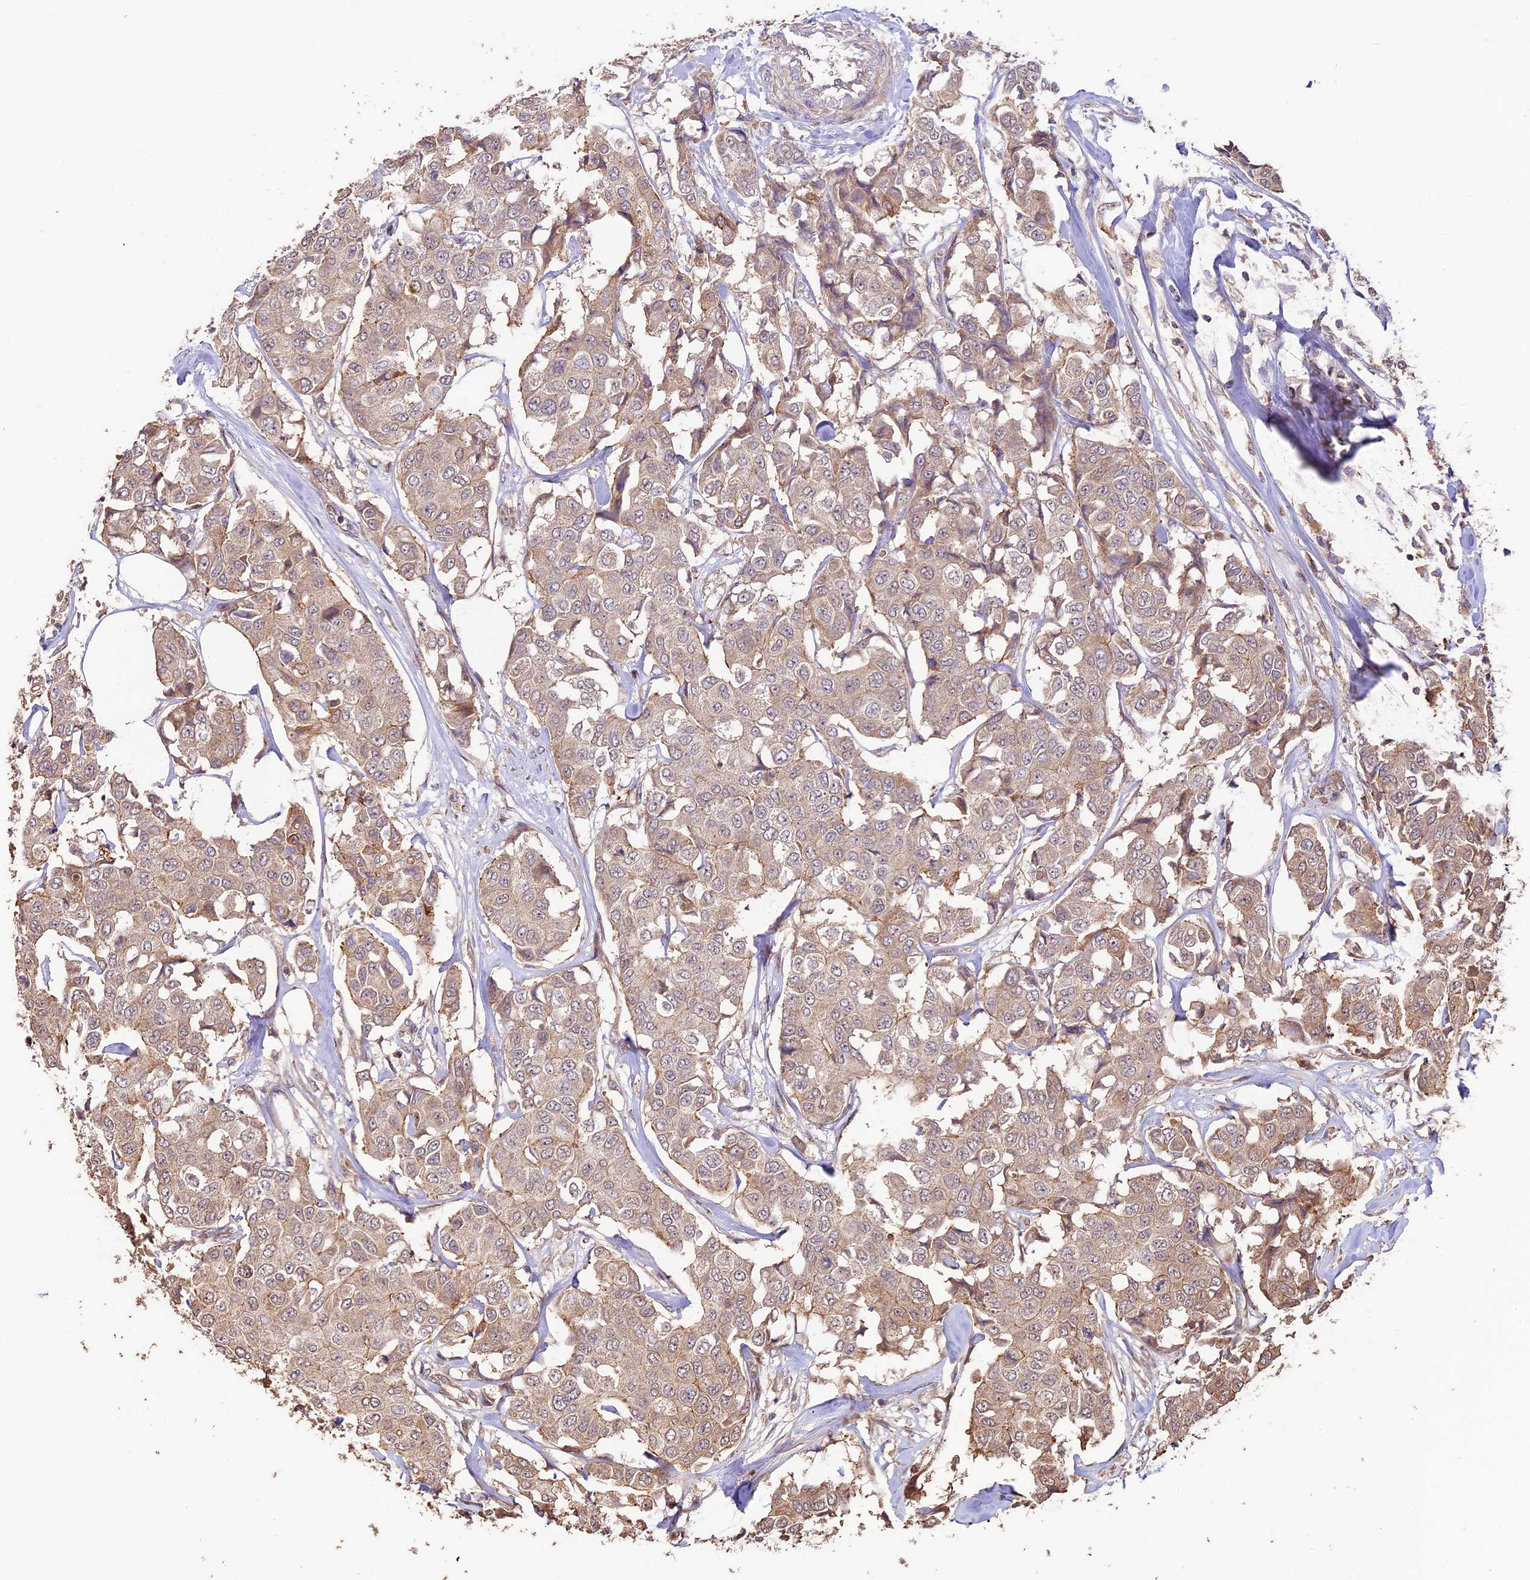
{"staining": {"intensity": "moderate", "quantity": ">75%", "location": "cytoplasmic/membranous"}, "tissue": "breast cancer", "cell_type": "Tumor cells", "image_type": "cancer", "snomed": [{"axis": "morphology", "description": "Duct carcinoma"}, {"axis": "topography", "description": "Breast"}], "caption": "IHC staining of breast invasive ductal carcinoma, which shows medium levels of moderate cytoplasmic/membranous positivity in approximately >75% of tumor cells indicating moderate cytoplasmic/membranous protein staining. The staining was performed using DAB (3,3'-diaminobenzidine) (brown) for protein detection and nuclei were counterstained in hematoxylin (blue).", "gene": "BCAS4", "patient": {"sex": "female", "age": 80}}